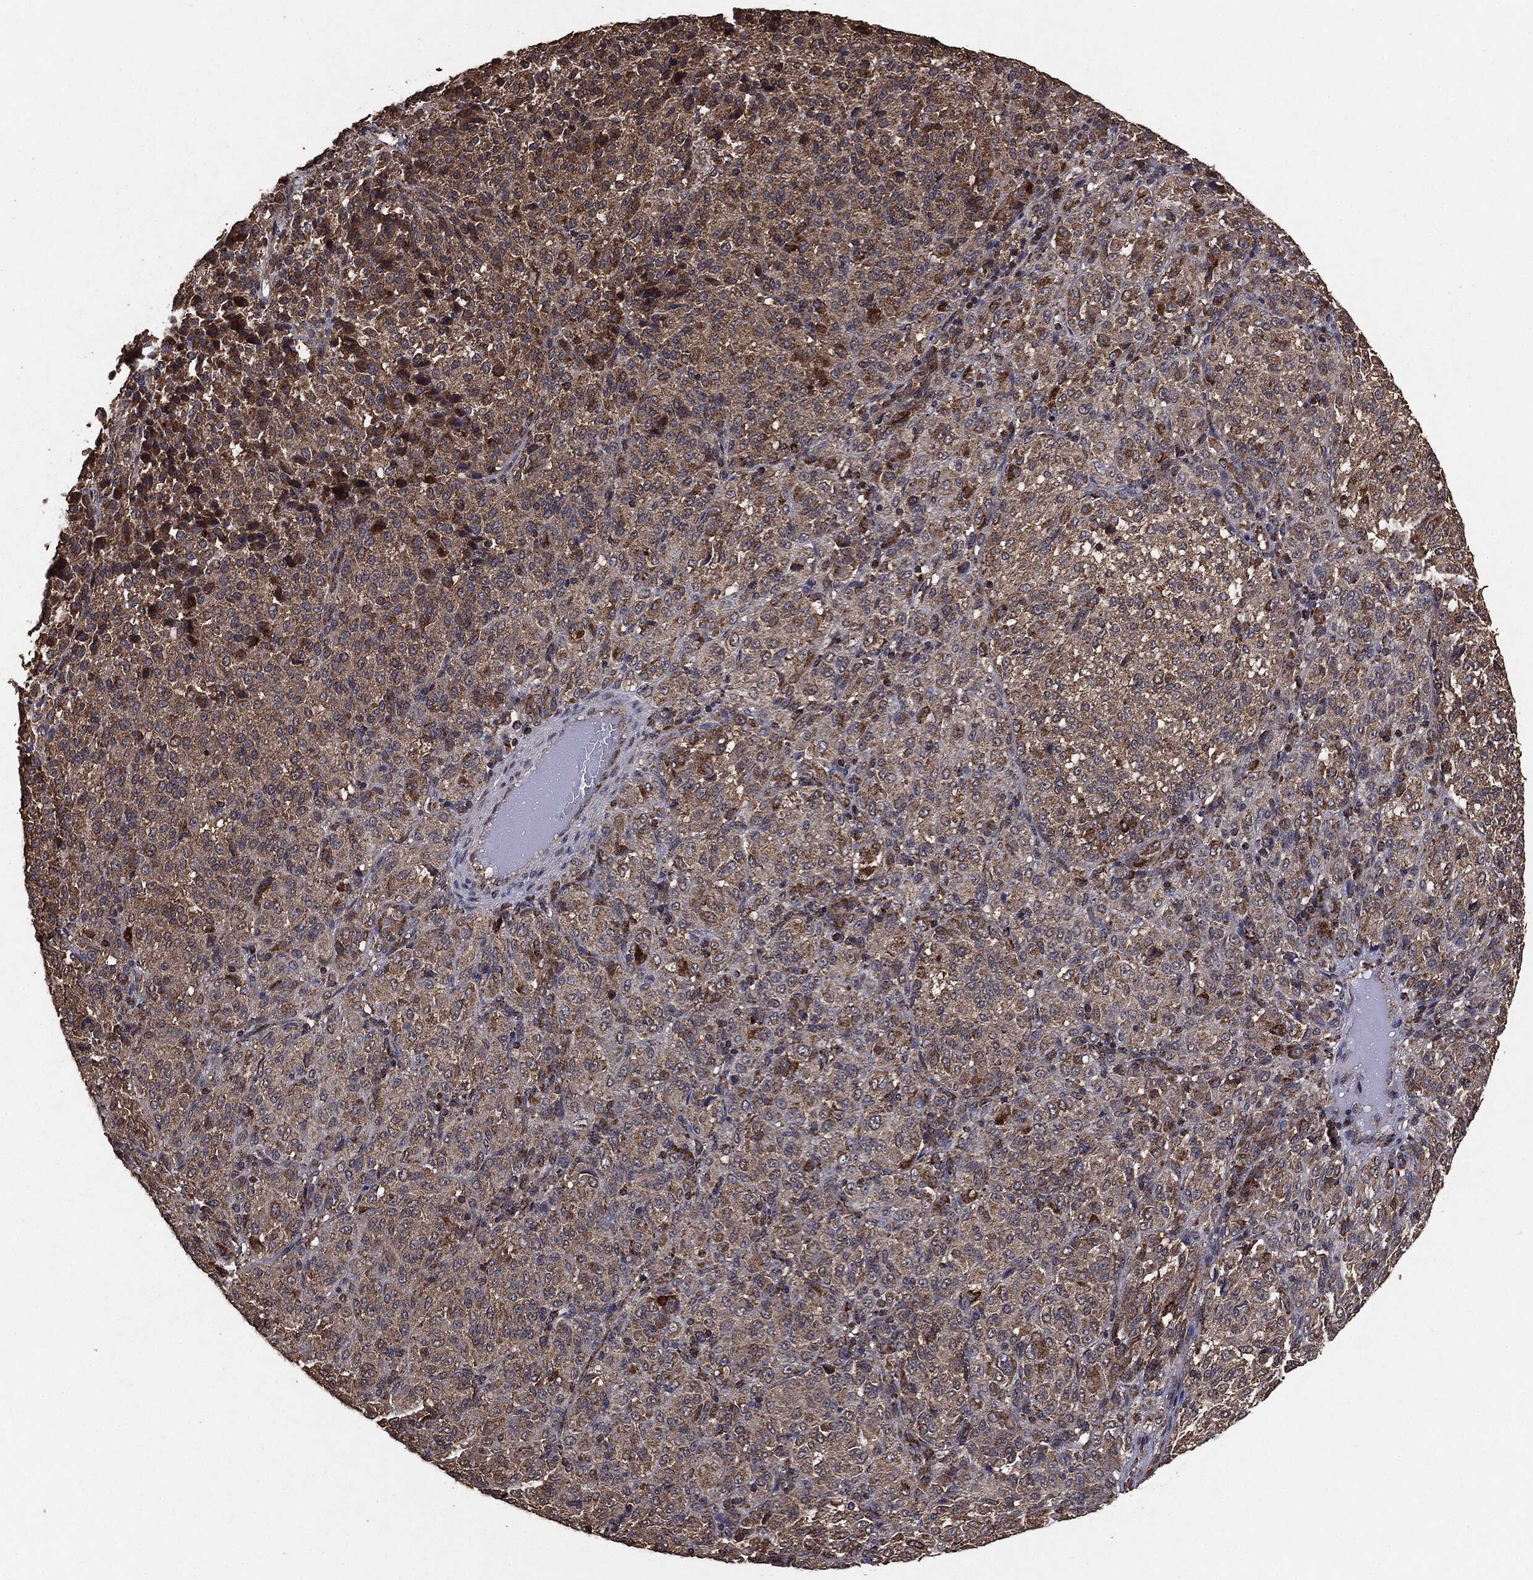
{"staining": {"intensity": "weak", "quantity": ">75%", "location": "cytoplasmic/membranous"}, "tissue": "melanoma", "cell_type": "Tumor cells", "image_type": "cancer", "snomed": [{"axis": "morphology", "description": "Malignant melanoma, Metastatic site"}, {"axis": "topography", "description": "Brain"}], "caption": "There is low levels of weak cytoplasmic/membranous expression in tumor cells of melanoma, as demonstrated by immunohistochemical staining (brown color).", "gene": "MTOR", "patient": {"sex": "female", "age": 56}}